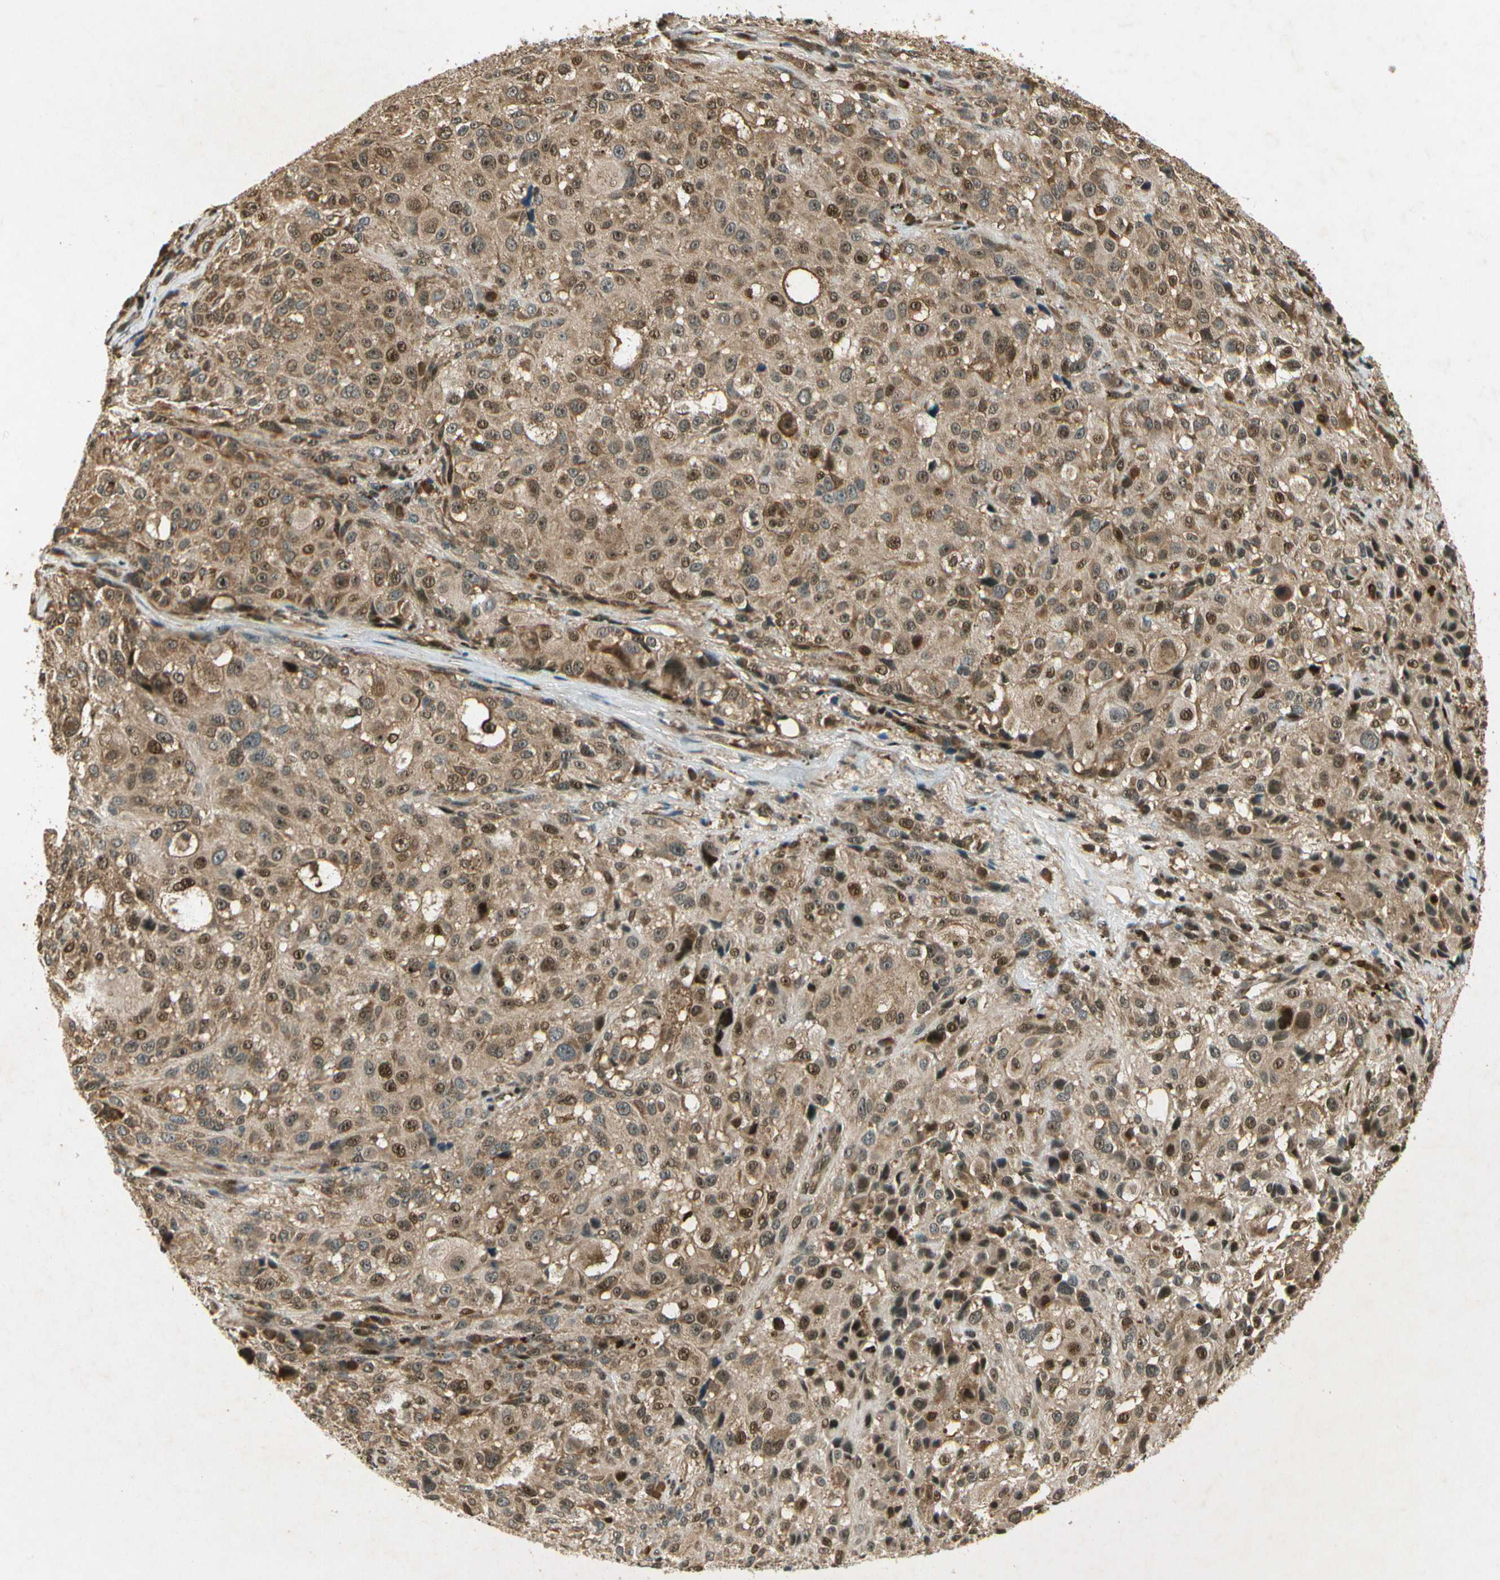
{"staining": {"intensity": "moderate", "quantity": ">75%", "location": "cytoplasmic/membranous,nuclear"}, "tissue": "melanoma", "cell_type": "Tumor cells", "image_type": "cancer", "snomed": [{"axis": "morphology", "description": "Necrosis, NOS"}, {"axis": "morphology", "description": "Malignant melanoma, NOS"}, {"axis": "topography", "description": "Skin"}], "caption": "Immunohistochemical staining of human malignant melanoma shows medium levels of moderate cytoplasmic/membranous and nuclear expression in about >75% of tumor cells.", "gene": "EIF1AX", "patient": {"sex": "female", "age": 87}}